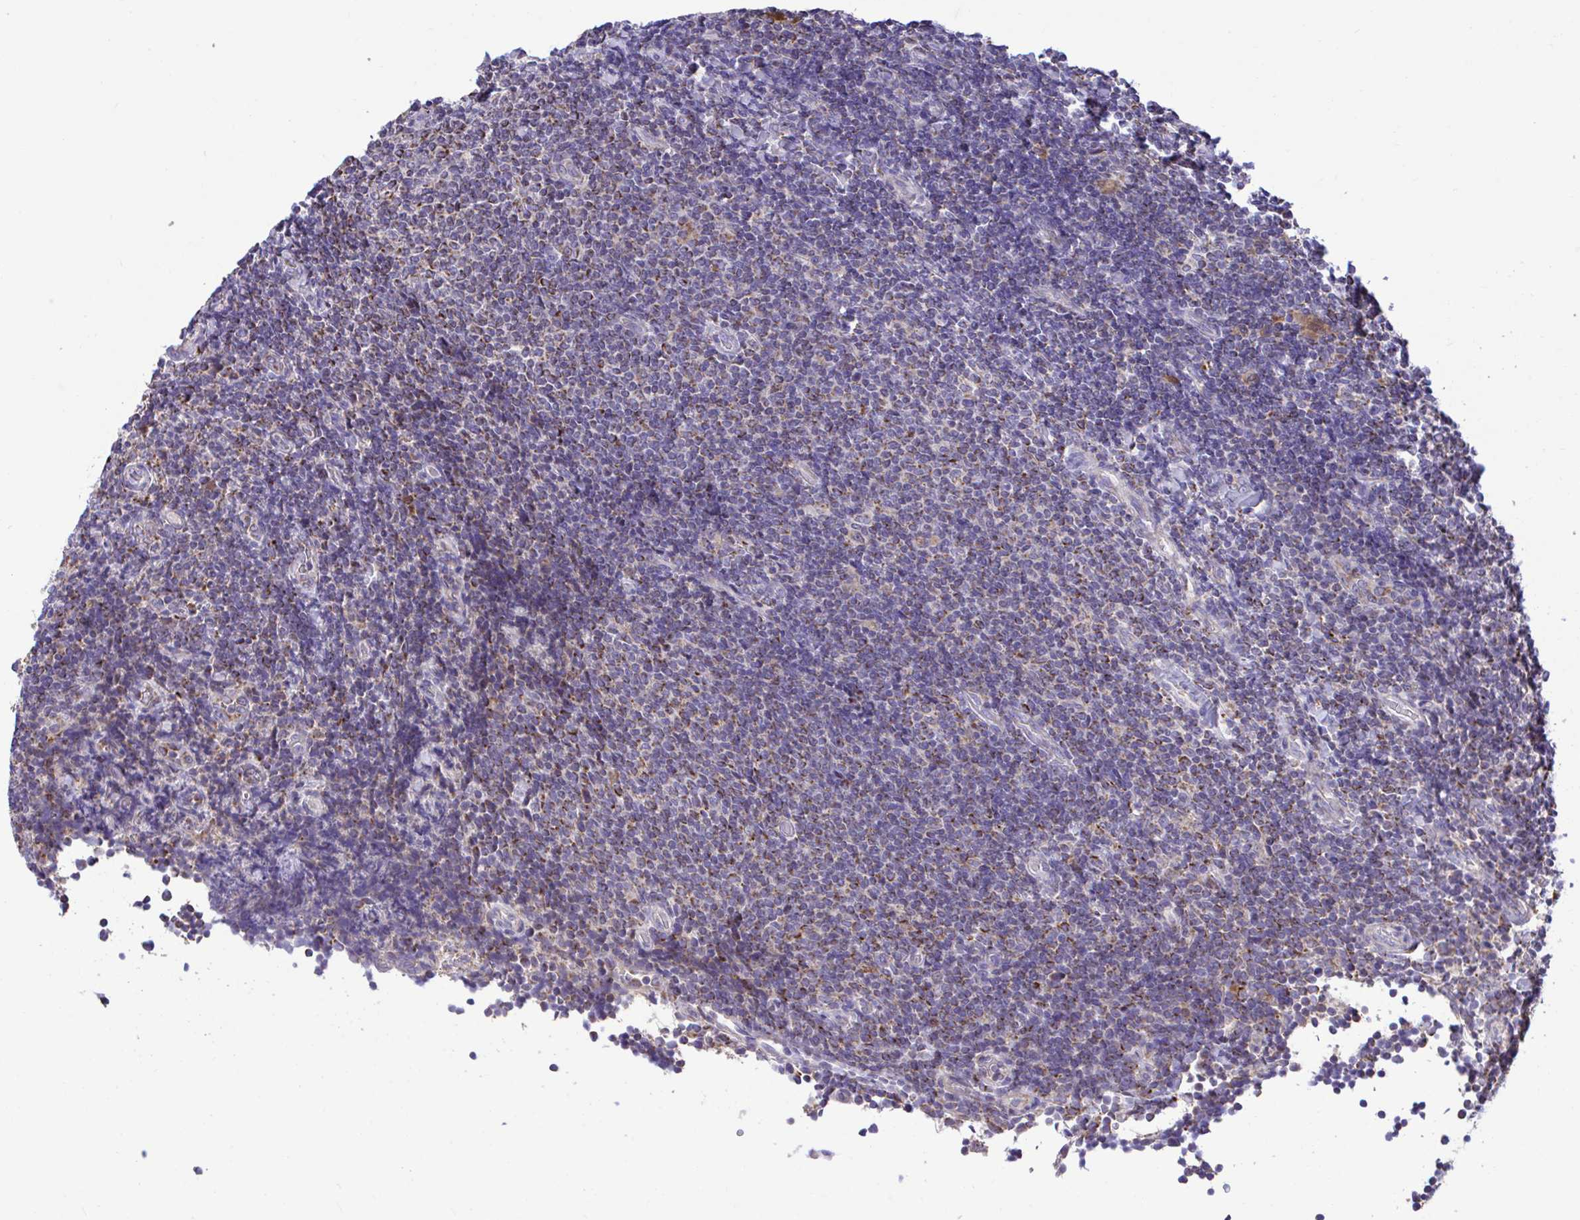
{"staining": {"intensity": "moderate", "quantity": "<25%", "location": "cytoplasmic/membranous"}, "tissue": "lymphoma", "cell_type": "Tumor cells", "image_type": "cancer", "snomed": [{"axis": "morphology", "description": "Malignant lymphoma, non-Hodgkin's type, Low grade"}, {"axis": "topography", "description": "Lymph node"}], "caption": "Human low-grade malignant lymphoma, non-Hodgkin's type stained with a protein marker exhibits moderate staining in tumor cells.", "gene": "SARS2", "patient": {"sex": "male", "age": 52}}